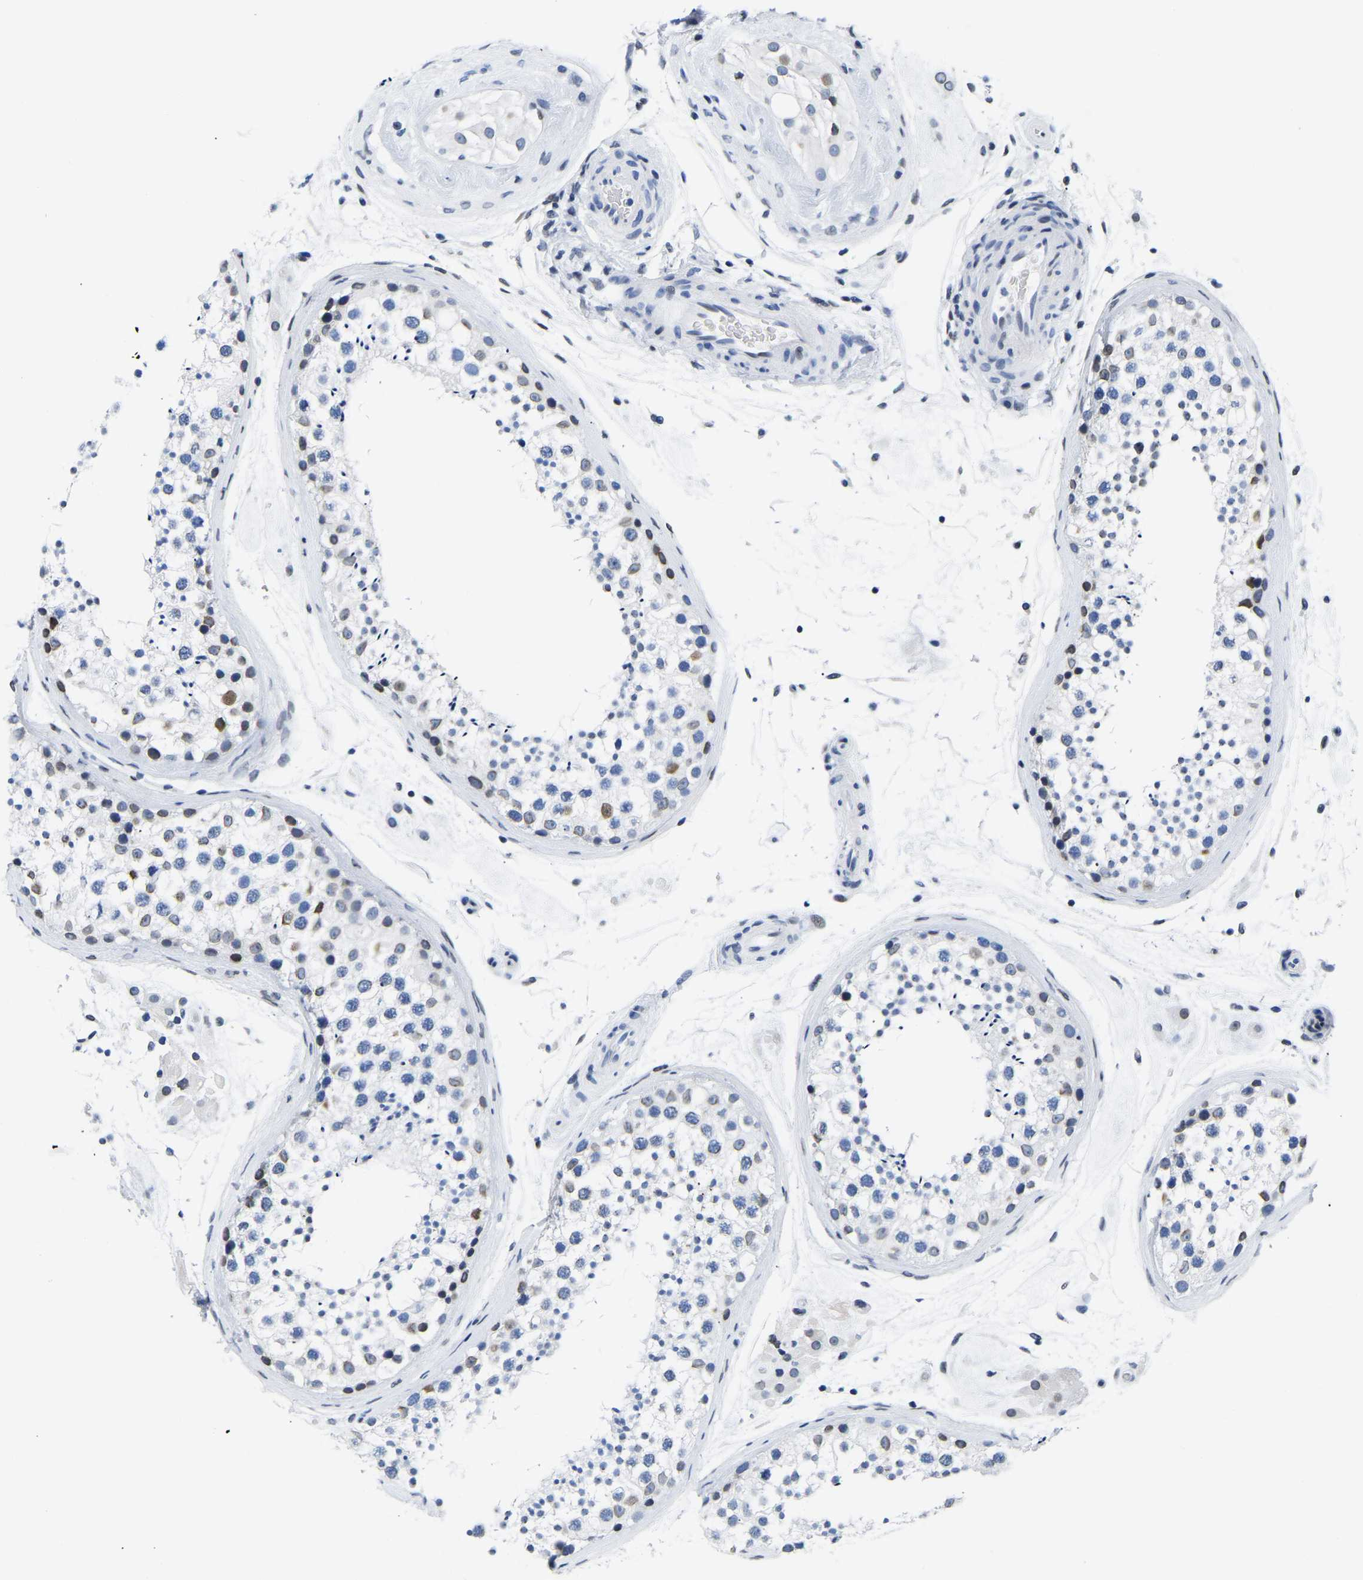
{"staining": {"intensity": "weak", "quantity": "<25%", "location": "nuclear"}, "tissue": "testis", "cell_type": "Cells in seminiferous ducts", "image_type": "normal", "snomed": [{"axis": "morphology", "description": "Normal tissue, NOS"}, {"axis": "topography", "description": "Testis"}], "caption": "IHC of benign human testis shows no positivity in cells in seminiferous ducts. (Immunohistochemistry (ihc), brightfield microscopy, high magnification).", "gene": "UPK3A", "patient": {"sex": "male", "age": 46}}